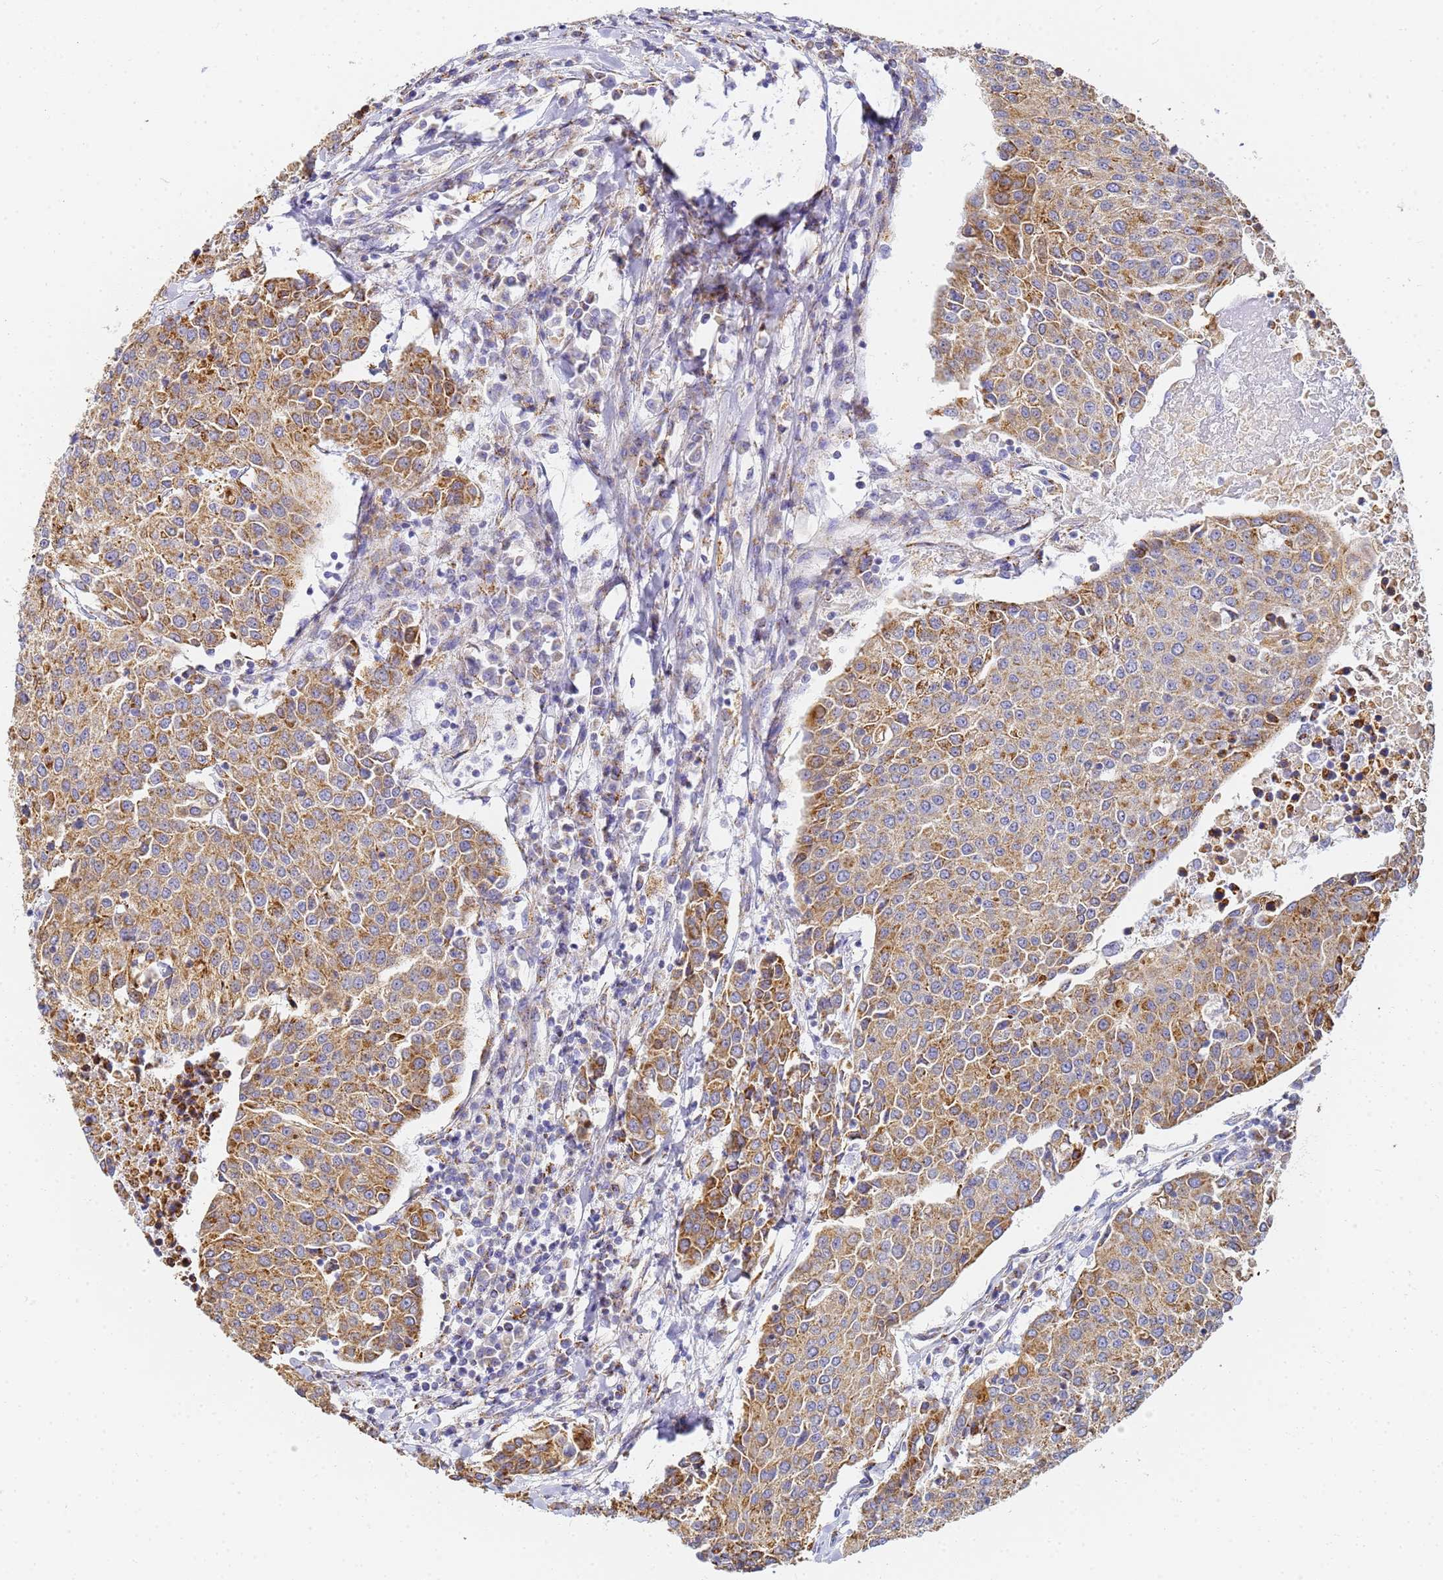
{"staining": {"intensity": "moderate", "quantity": ">75%", "location": "cytoplasmic/membranous"}, "tissue": "urothelial cancer", "cell_type": "Tumor cells", "image_type": "cancer", "snomed": [{"axis": "morphology", "description": "Urothelial carcinoma, High grade"}, {"axis": "topography", "description": "Urinary bladder"}], "caption": "Protein analysis of high-grade urothelial carcinoma tissue shows moderate cytoplasmic/membranous staining in about >75% of tumor cells.", "gene": "CNIH4", "patient": {"sex": "female", "age": 85}}